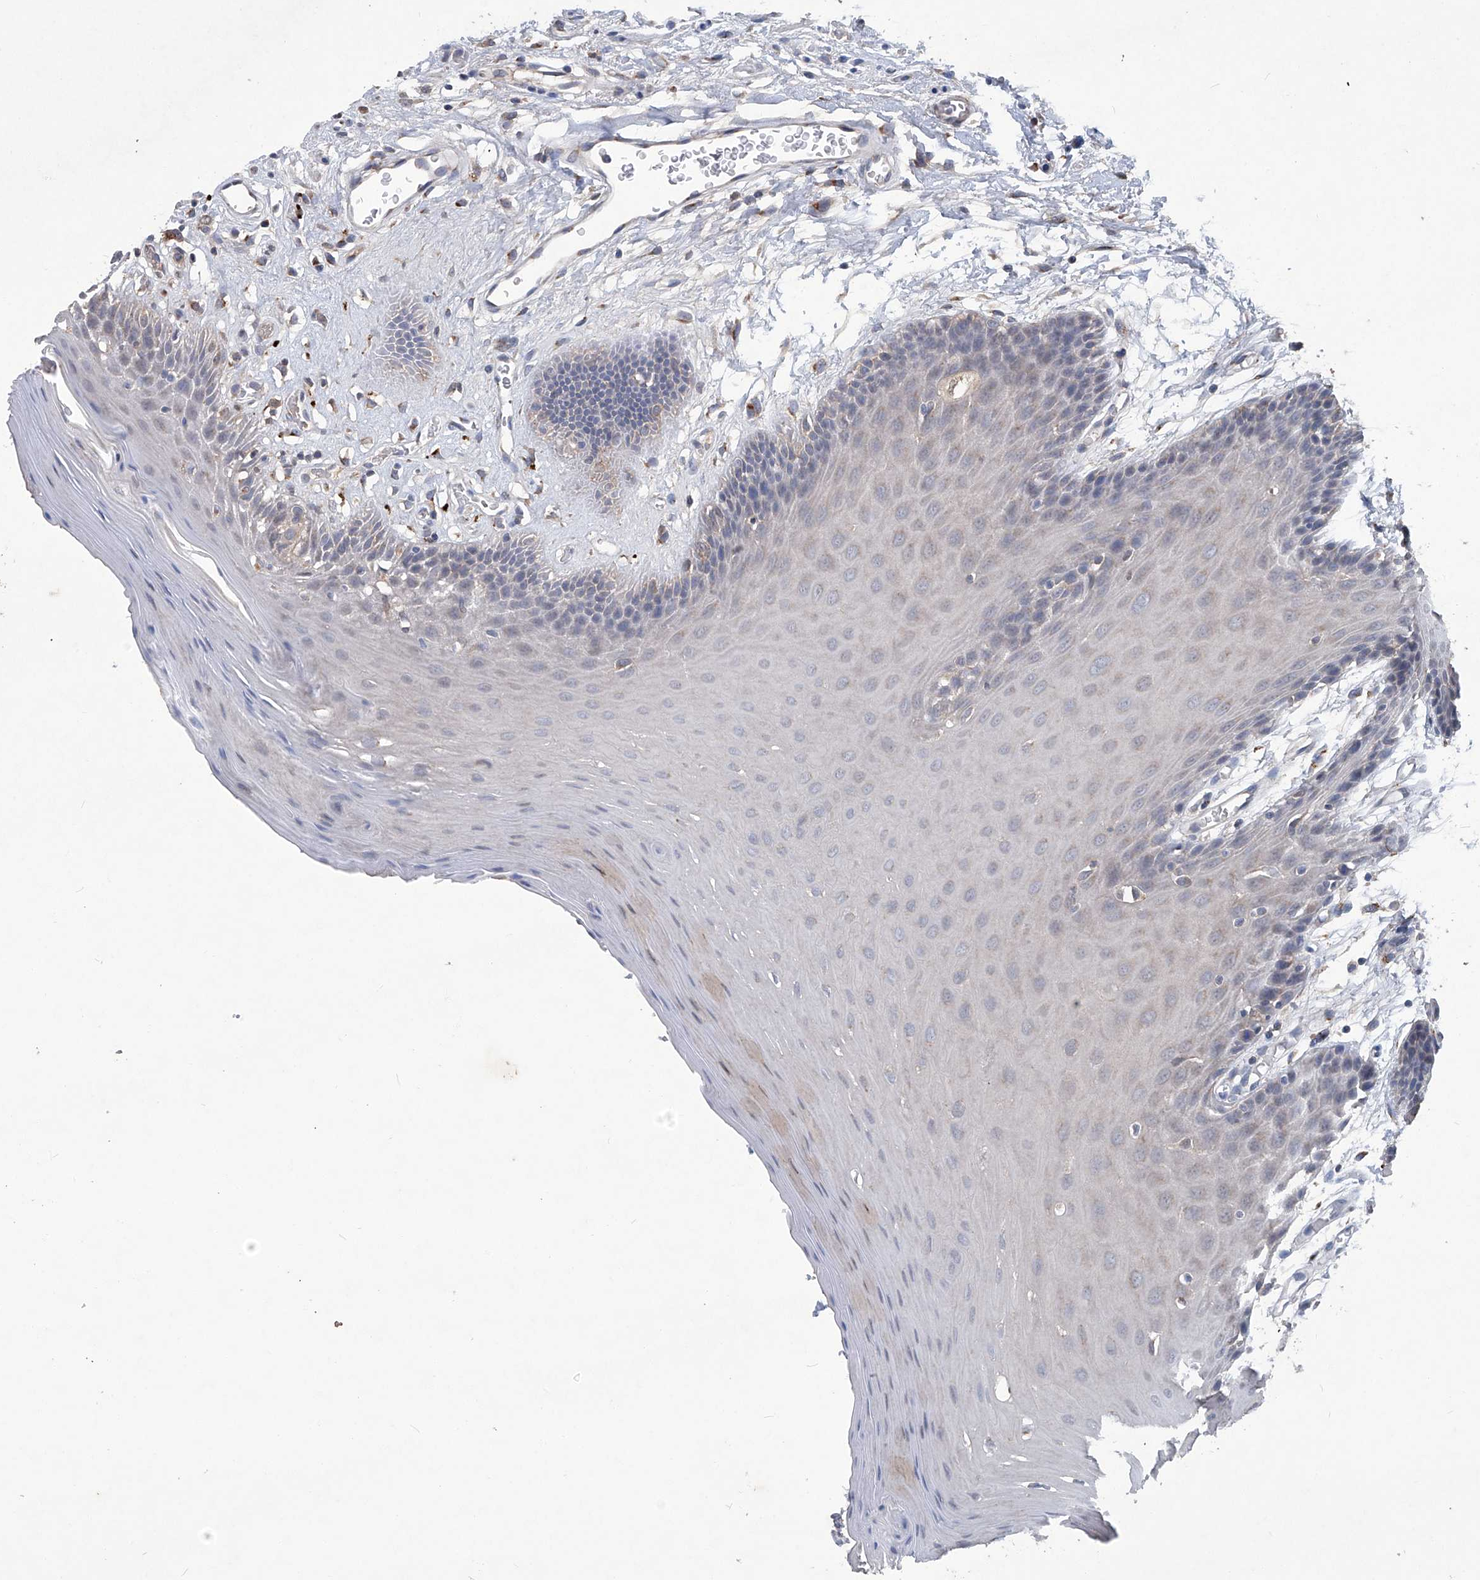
{"staining": {"intensity": "negative", "quantity": "none", "location": "none"}, "tissue": "oral mucosa", "cell_type": "Squamous epithelial cells", "image_type": "normal", "snomed": [{"axis": "morphology", "description": "Normal tissue, NOS"}, {"axis": "morphology", "description": "Squamous cell carcinoma, NOS"}, {"axis": "topography", "description": "Skeletal muscle"}, {"axis": "topography", "description": "Oral tissue"}, {"axis": "topography", "description": "Salivary gland"}, {"axis": "topography", "description": "Head-Neck"}], "caption": "Immunohistochemistry (IHC) of normal oral mucosa exhibits no staining in squamous epithelial cells. Brightfield microscopy of immunohistochemistry (IHC) stained with DAB (3,3'-diaminobenzidine) (brown) and hematoxylin (blue), captured at high magnification.", "gene": "PCSK5", "patient": {"sex": "male", "age": 54}}